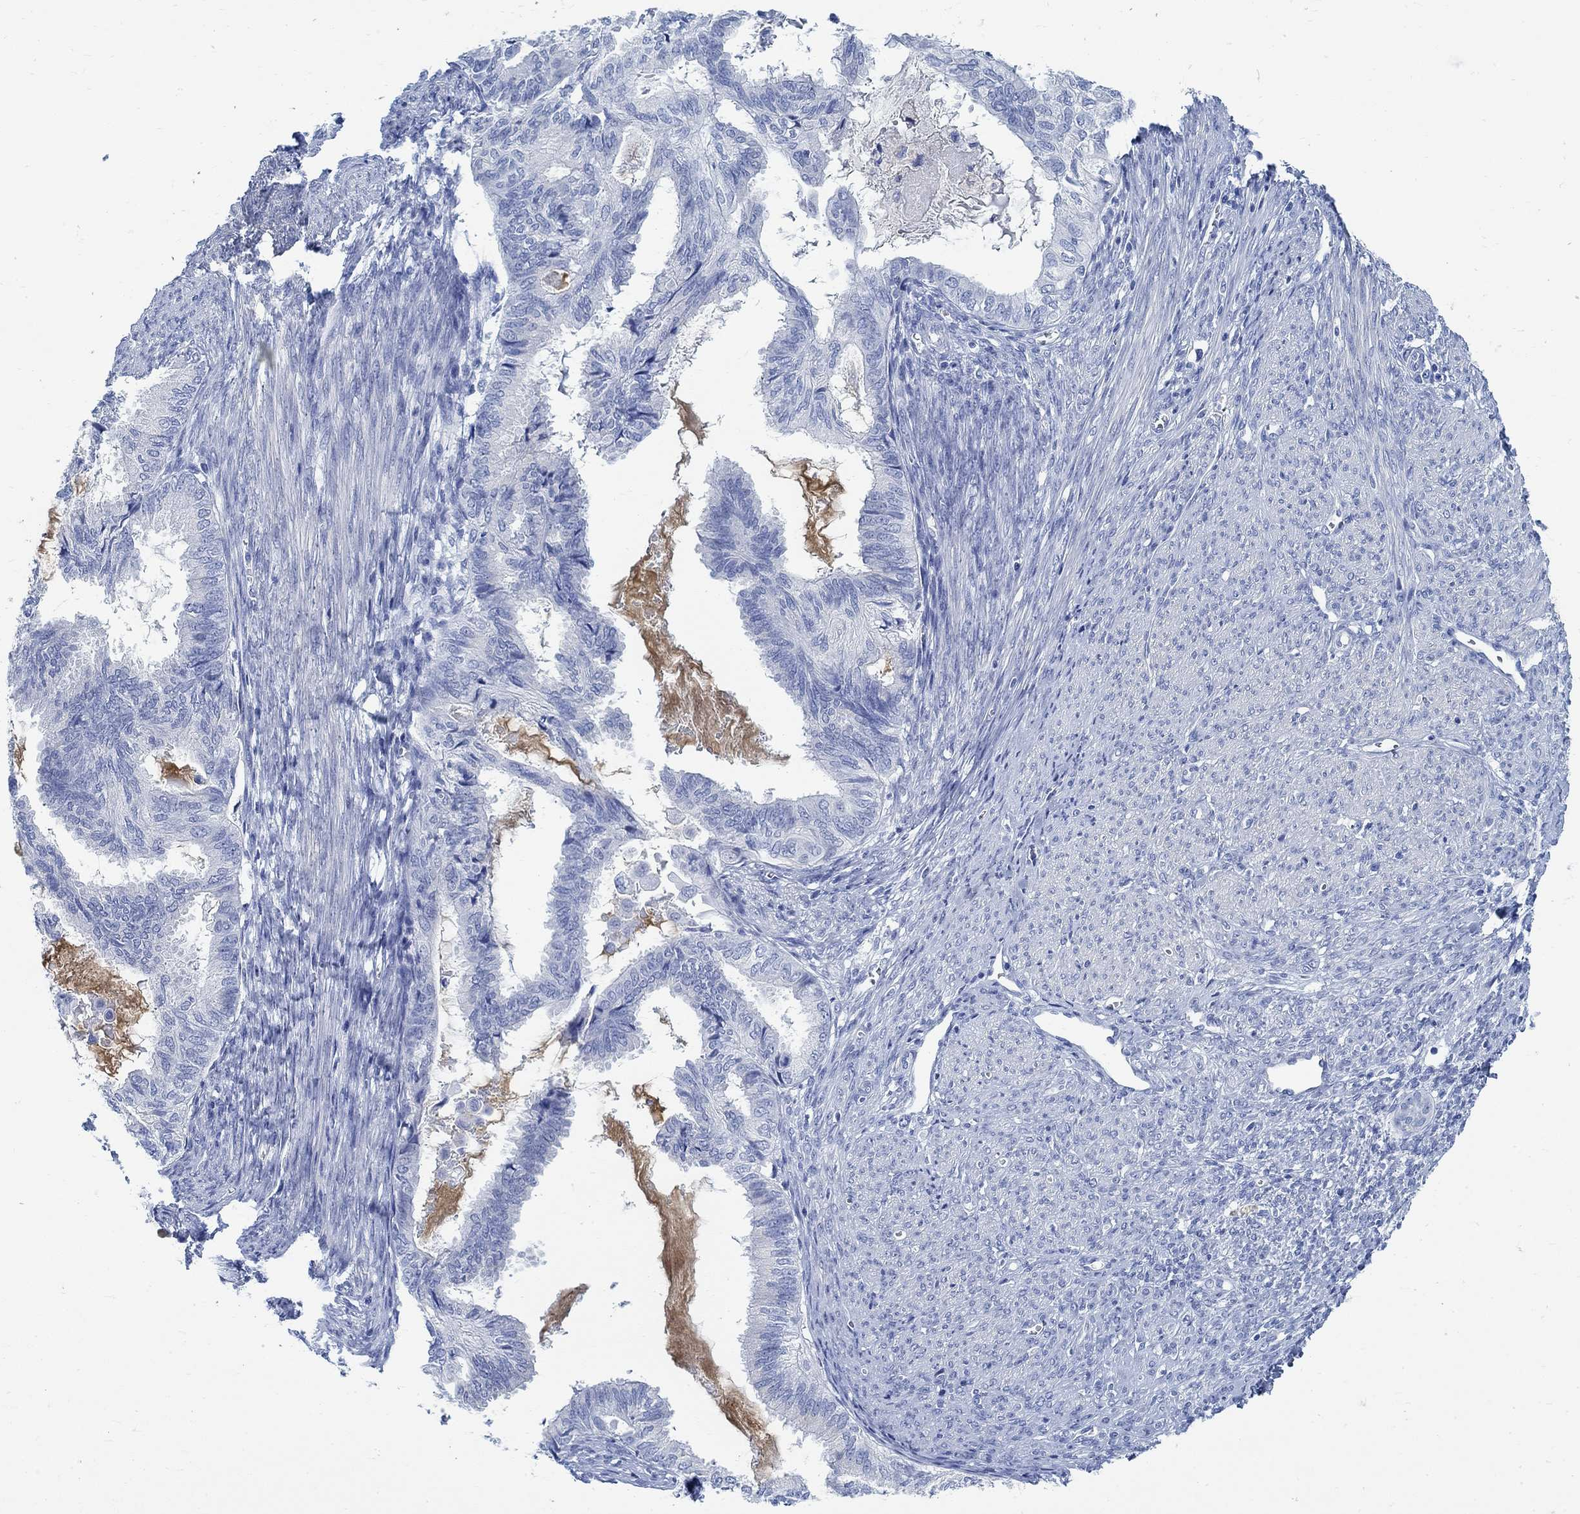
{"staining": {"intensity": "negative", "quantity": "none", "location": "none"}, "tissue": "endometrial cancer", "cell_type": "Tumor cells", "image_type": "cancer", "snomed": [{"axis": "morphology", "description": "Adenocarcinoma, NOS"}, {"axis": "topography", "description": "Endometrium"}], "caption": "Human endometrial adenocarcinoma stained for a protein using IHC displays no expression in tumor cells.", "gene": "RBM20", "patient": {"sex": "female", "age": 86}}